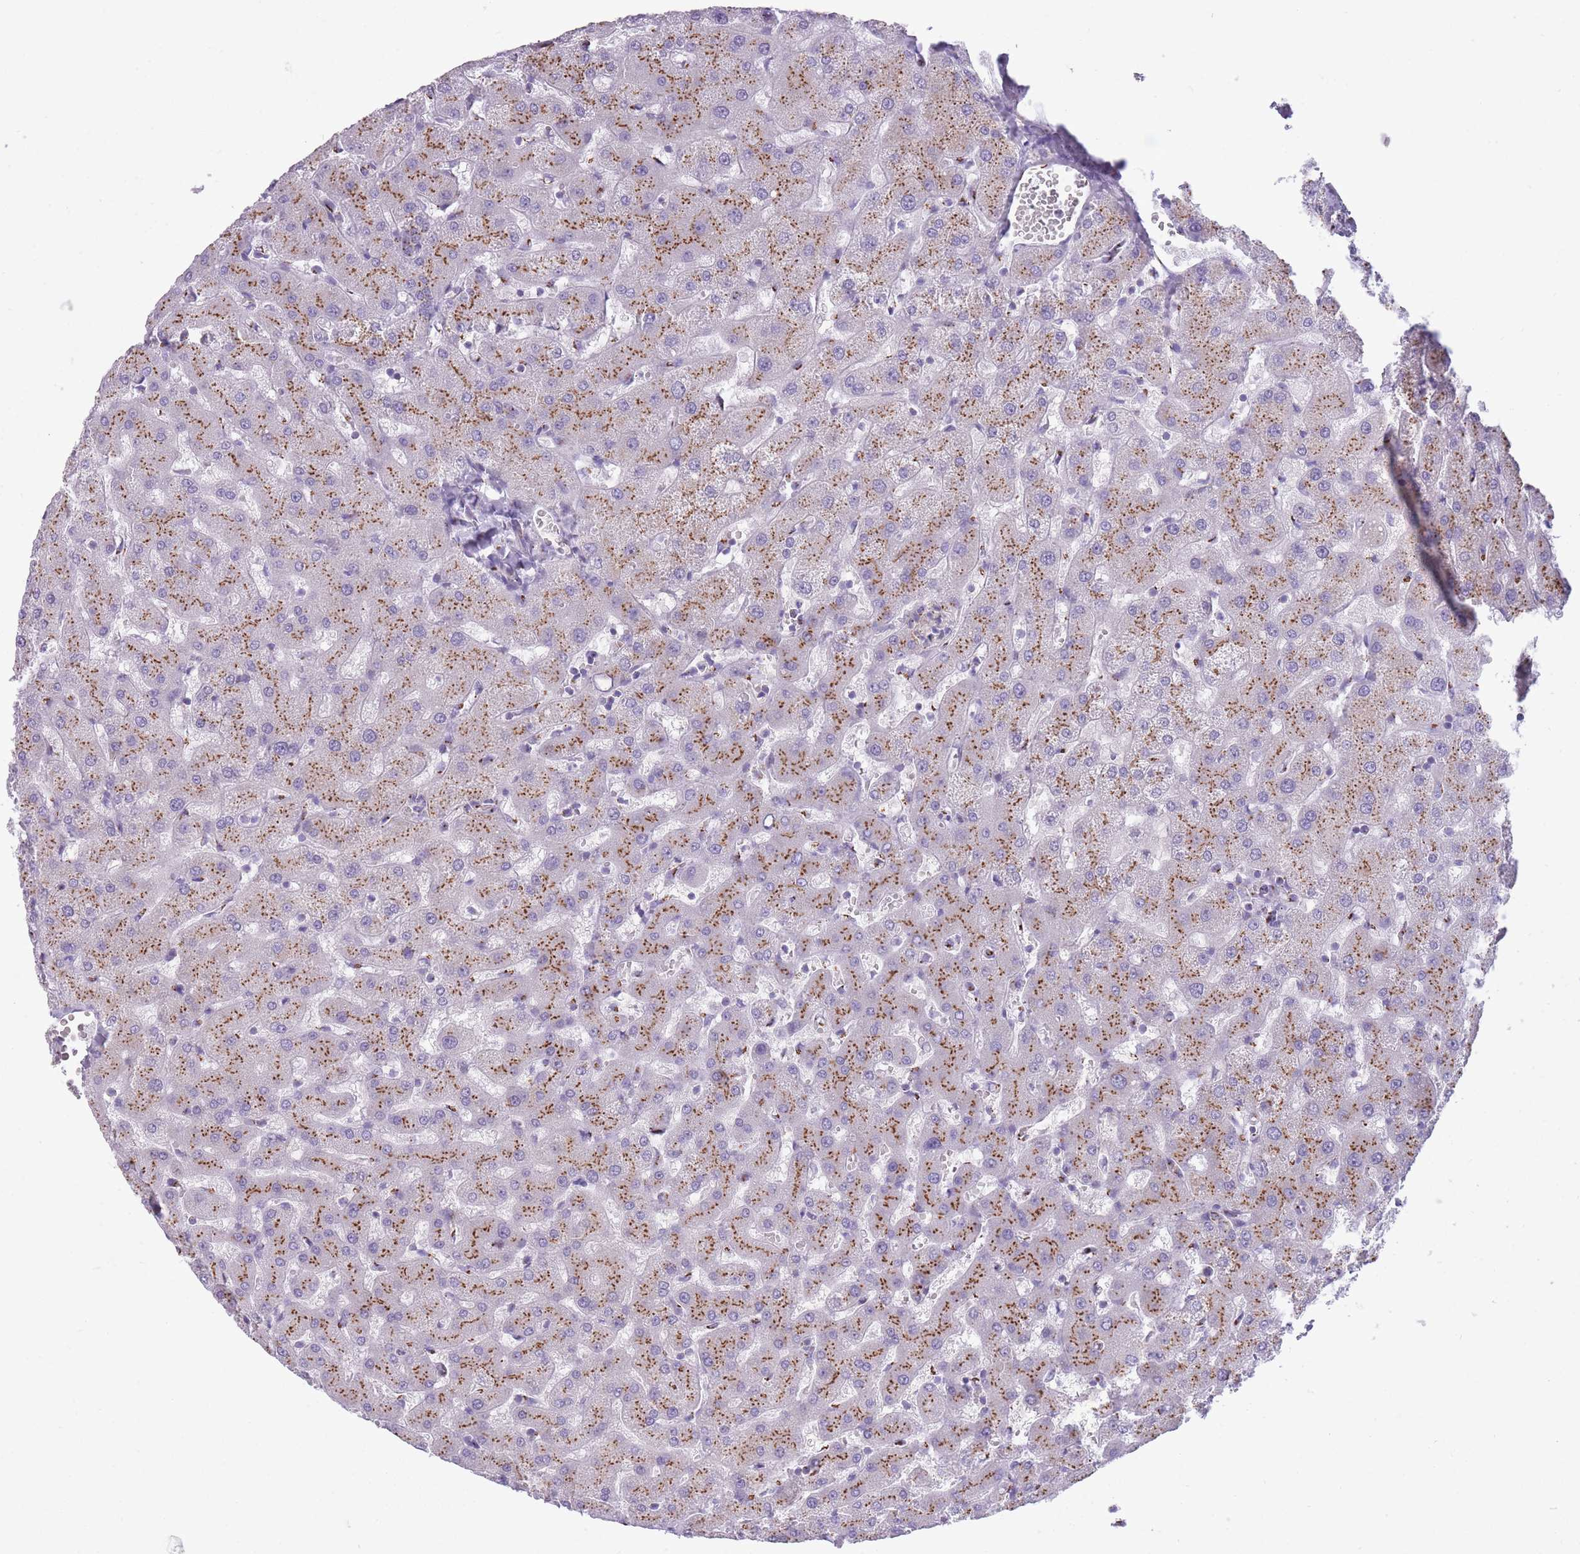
{"staining": {"intensity": "negative", "quantity": "none", "location": "none"}, "tissue": "liver", "cell_type": "Cholangiocytes", "image_type": "normal", "snomed": [{"axis": "morphology", "description": "Normal tissue, NOS"}, {"axis": "topography", "description": "Liver"}], "caption": "The histopathology image displays no staining of cholangiocytes in normal liver.", "gene": "B4GALT2", "patient": {"sex": "female", "age": 63}}